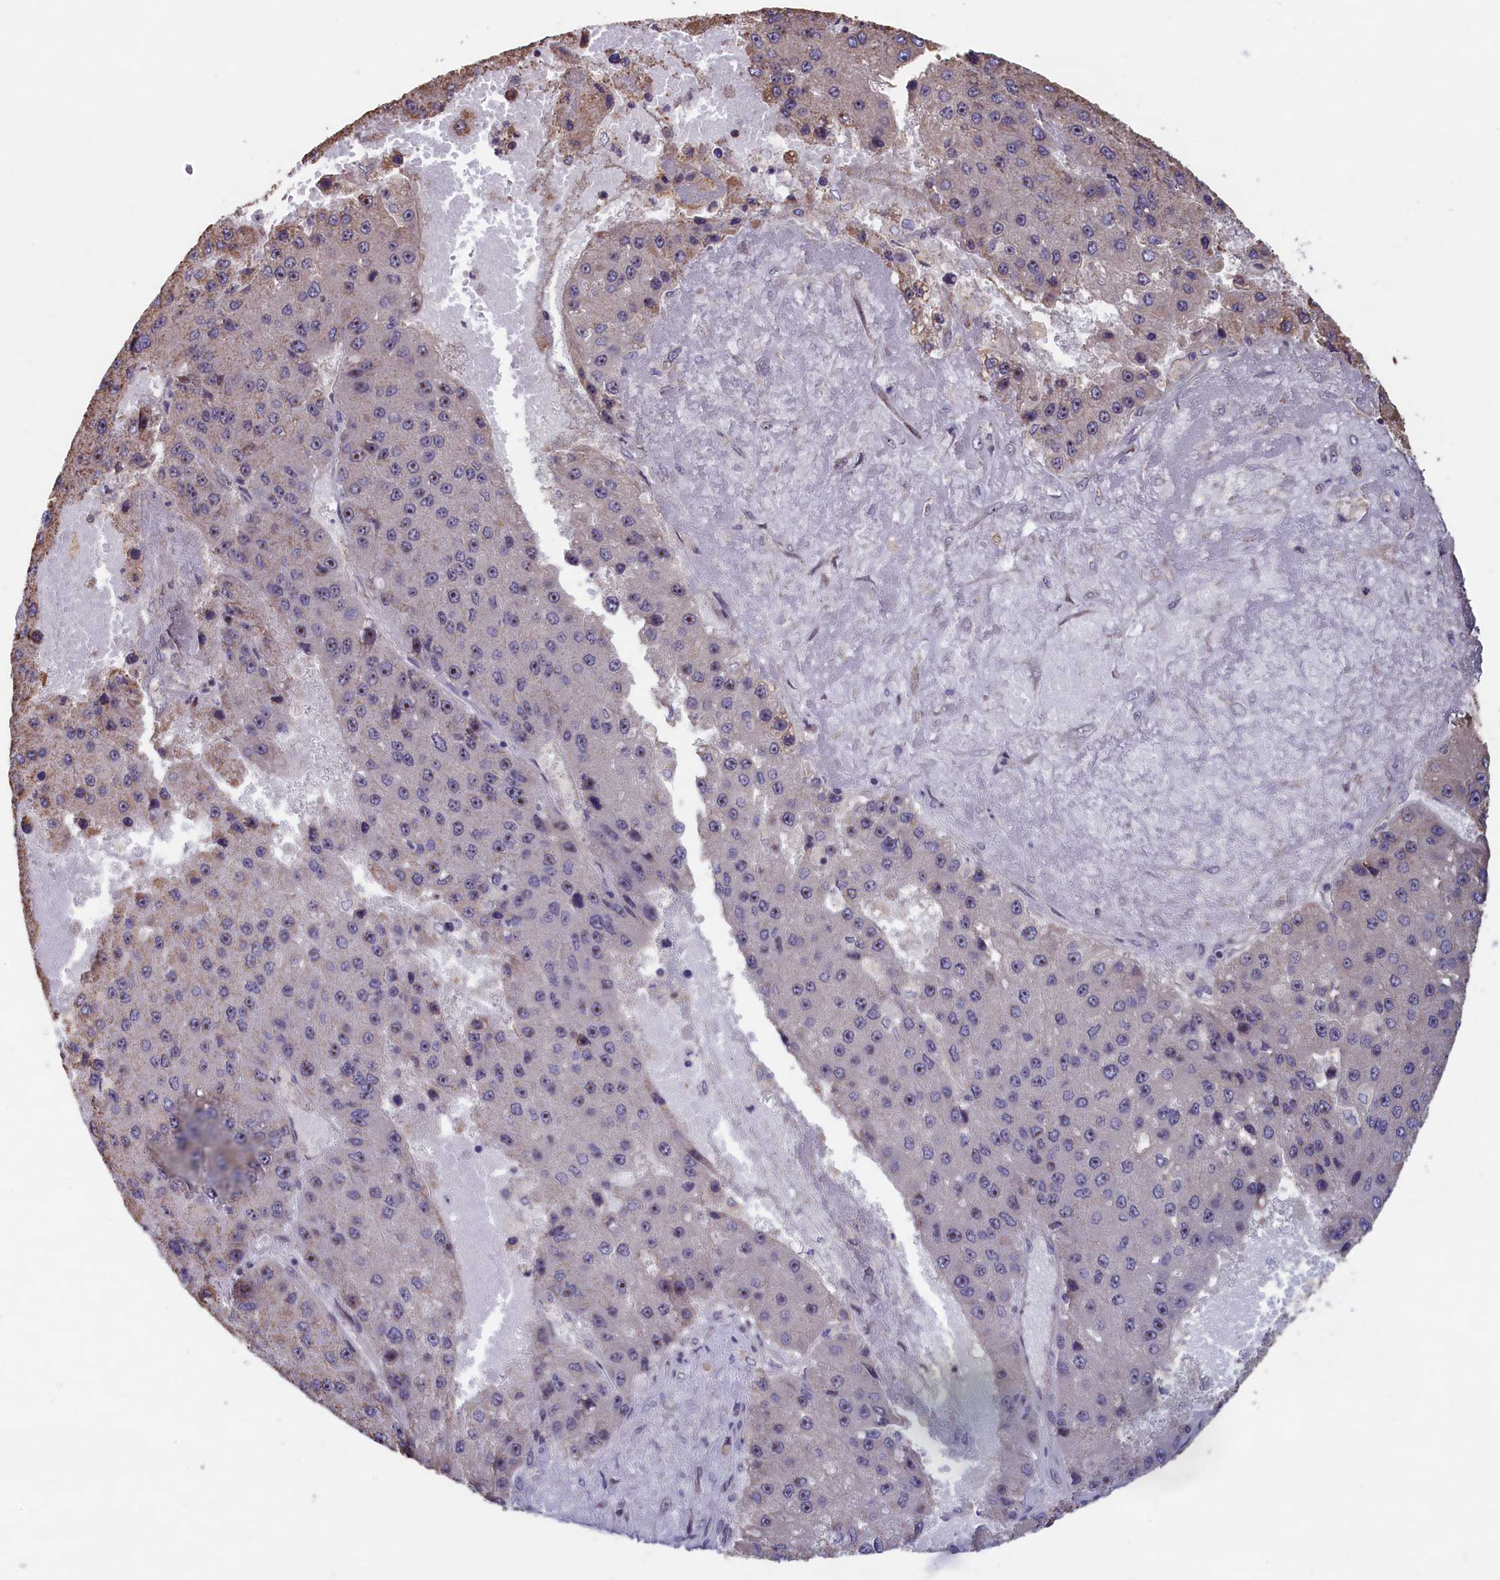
{"staining": {"intensity": "weak", "quantity": "<25%", "location": "cytoplasmic/membranous"}, "tissue": "liver cancer", "cell_type": "Tumor cells", "image_type": "cancer", "snomed": [{"axis": "morphology", "description": "Carcinoma, Hepatocellular, NOS"}, {"axis": "topography", "description": "Liver"}], "caption": "This is a image of IHC staining of liver cancer, which shows no expression in tumor cells.", "gene": "ZNF816", "patient": {"sex": "female", "age": 73}}